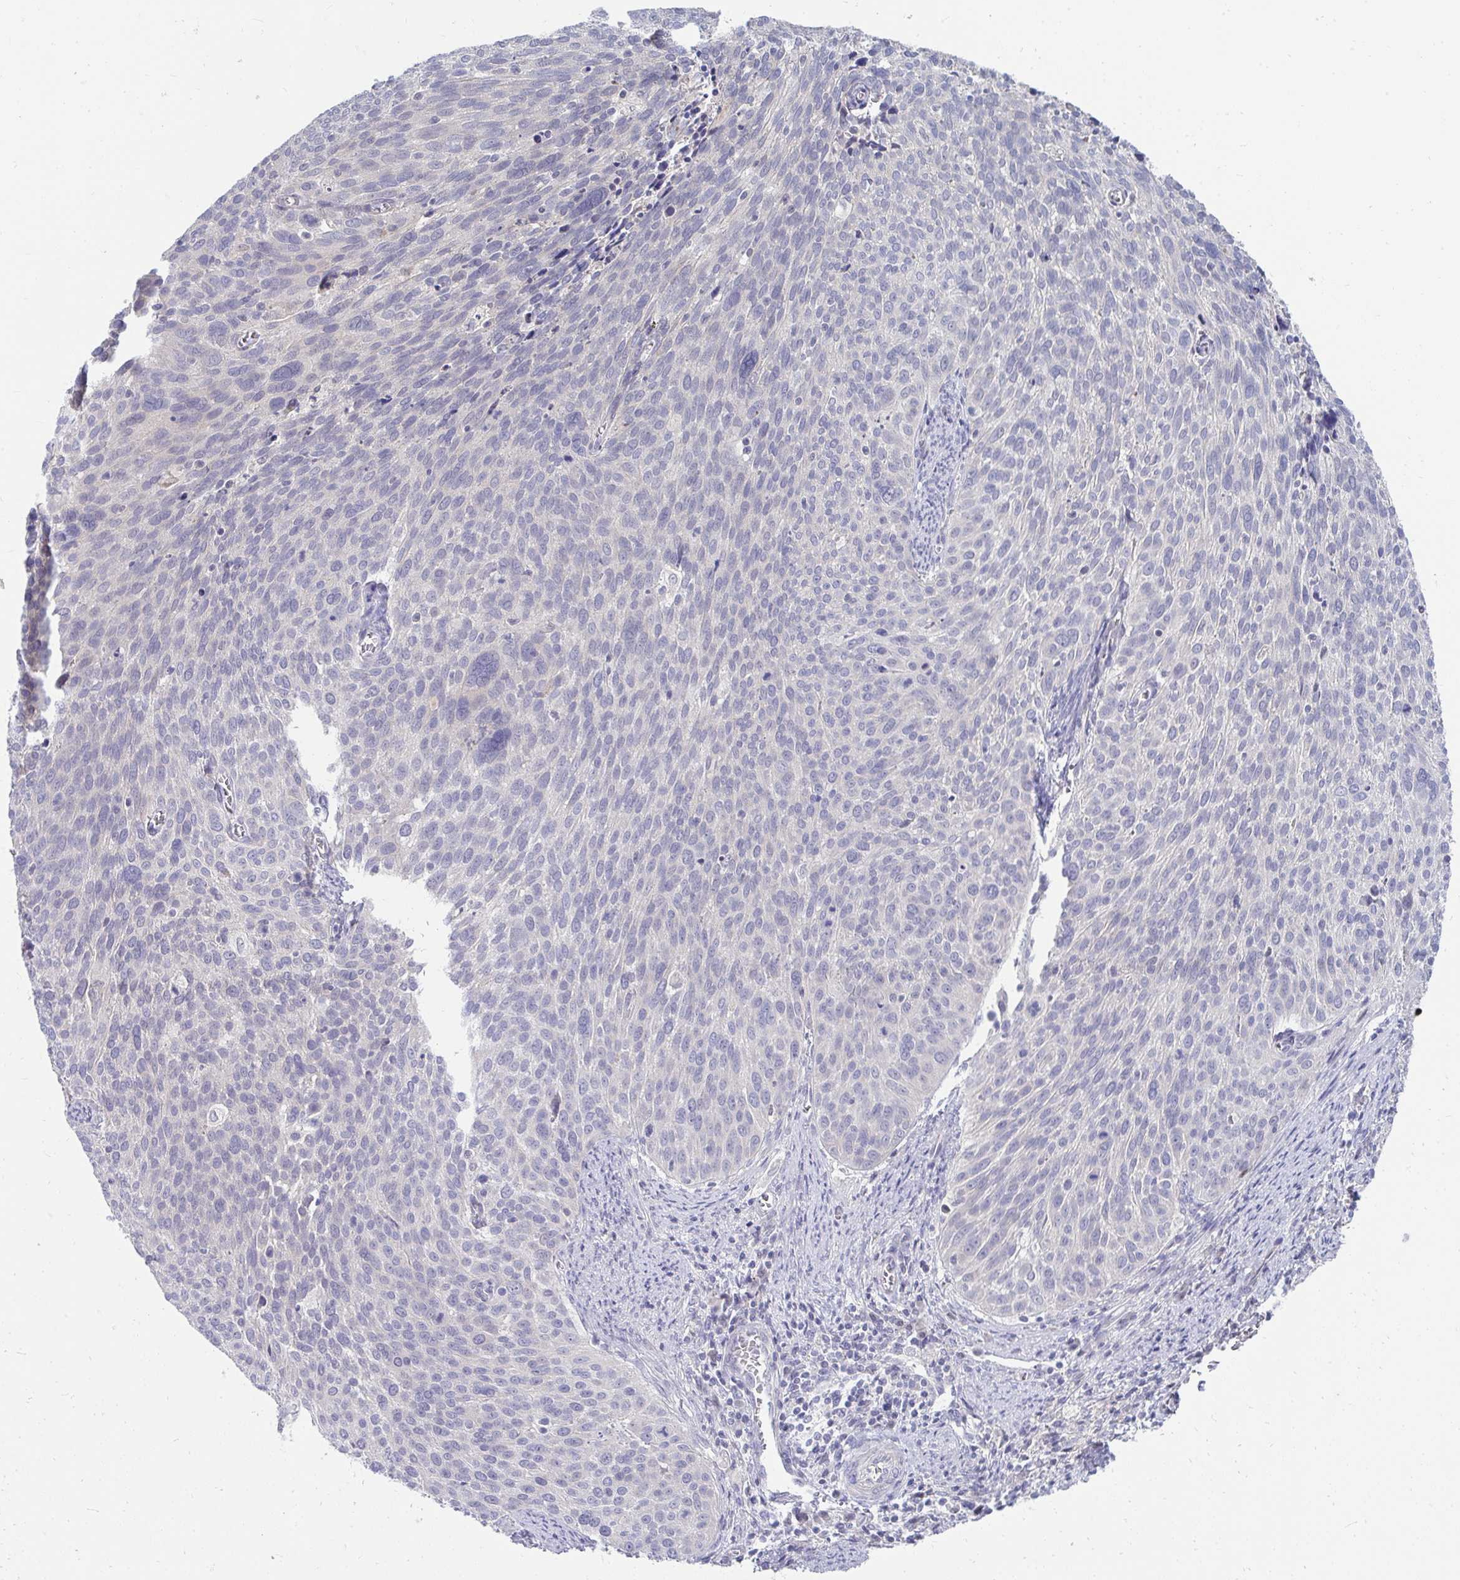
{"staining": {"intensity": "negative", "quantity": "none", "location": "none"}, "tissue": "cervical cancer", "cell_type": "Tumor cells", "image_type": "cancer", "snomed": [{"axis": "morphology", "description": "Squamous cell carcinoma, NOS"}, {"axis": "topography", "description": "Cervix"}], "caption": "Cervical squamous cell carcinoma stained for a protein using immunohistochemistry exhibits no staining tumor cells.", "gene": "MROH8", "patient": {"sex": "female", "age": 39}}